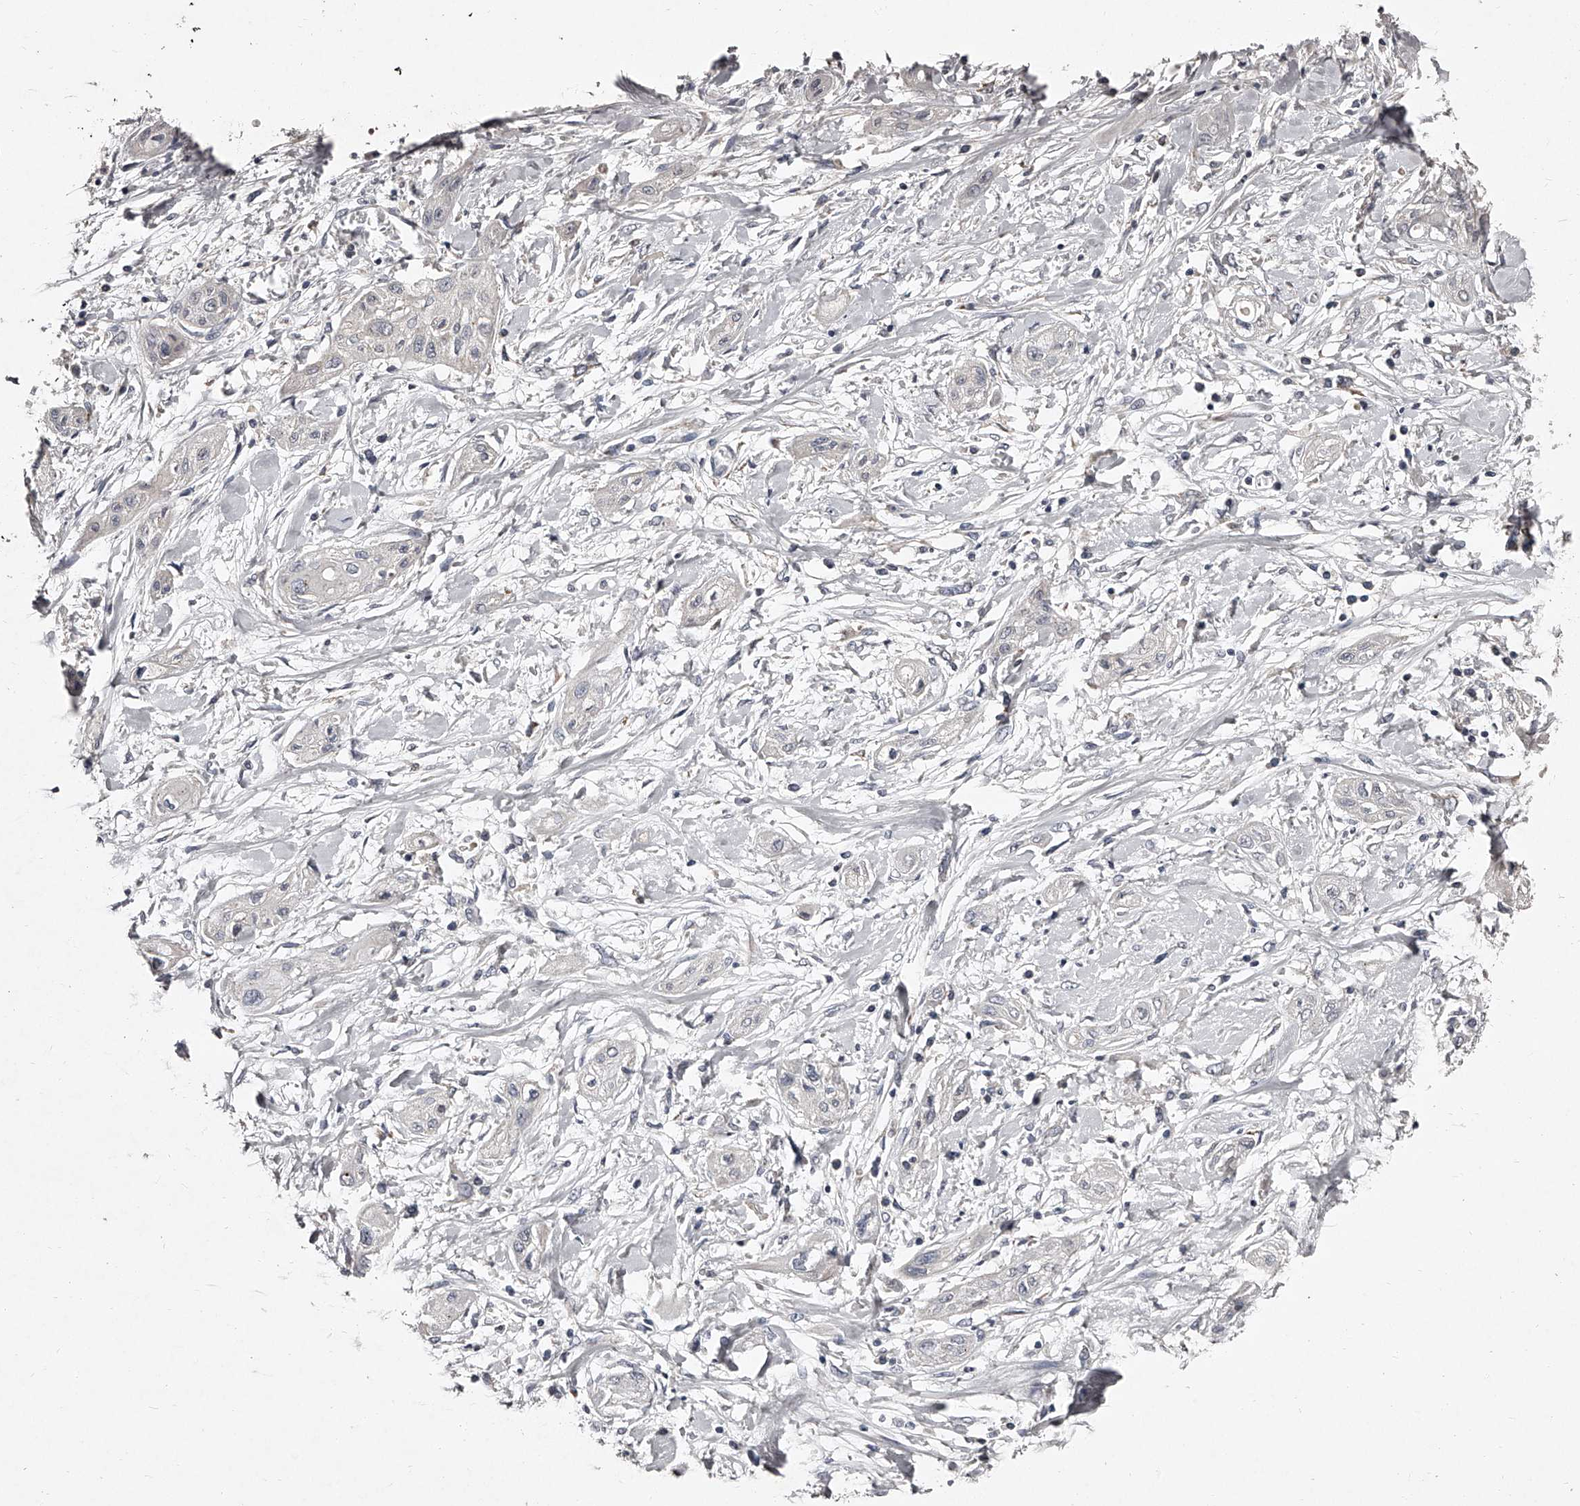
{"staining": {"intensity": "negative", "quantity": "none", "location": "none"}, "tissue": "lung cancer", "cell_type": "Tumor cells", "image_type": "cancer", "snomed": [{"axis": "morphology", "description": "Squamous cell carcinoma, NOS"}, {"axis": "topography", "description": "Lung"}], "caption": "DAB immunohistochemical staining of human lung squamous cell carcinoma exhibits no significant positivity in tumor cells.", "gene": "NT5DC1", "patient": {"sex": "female", "age": 47}}